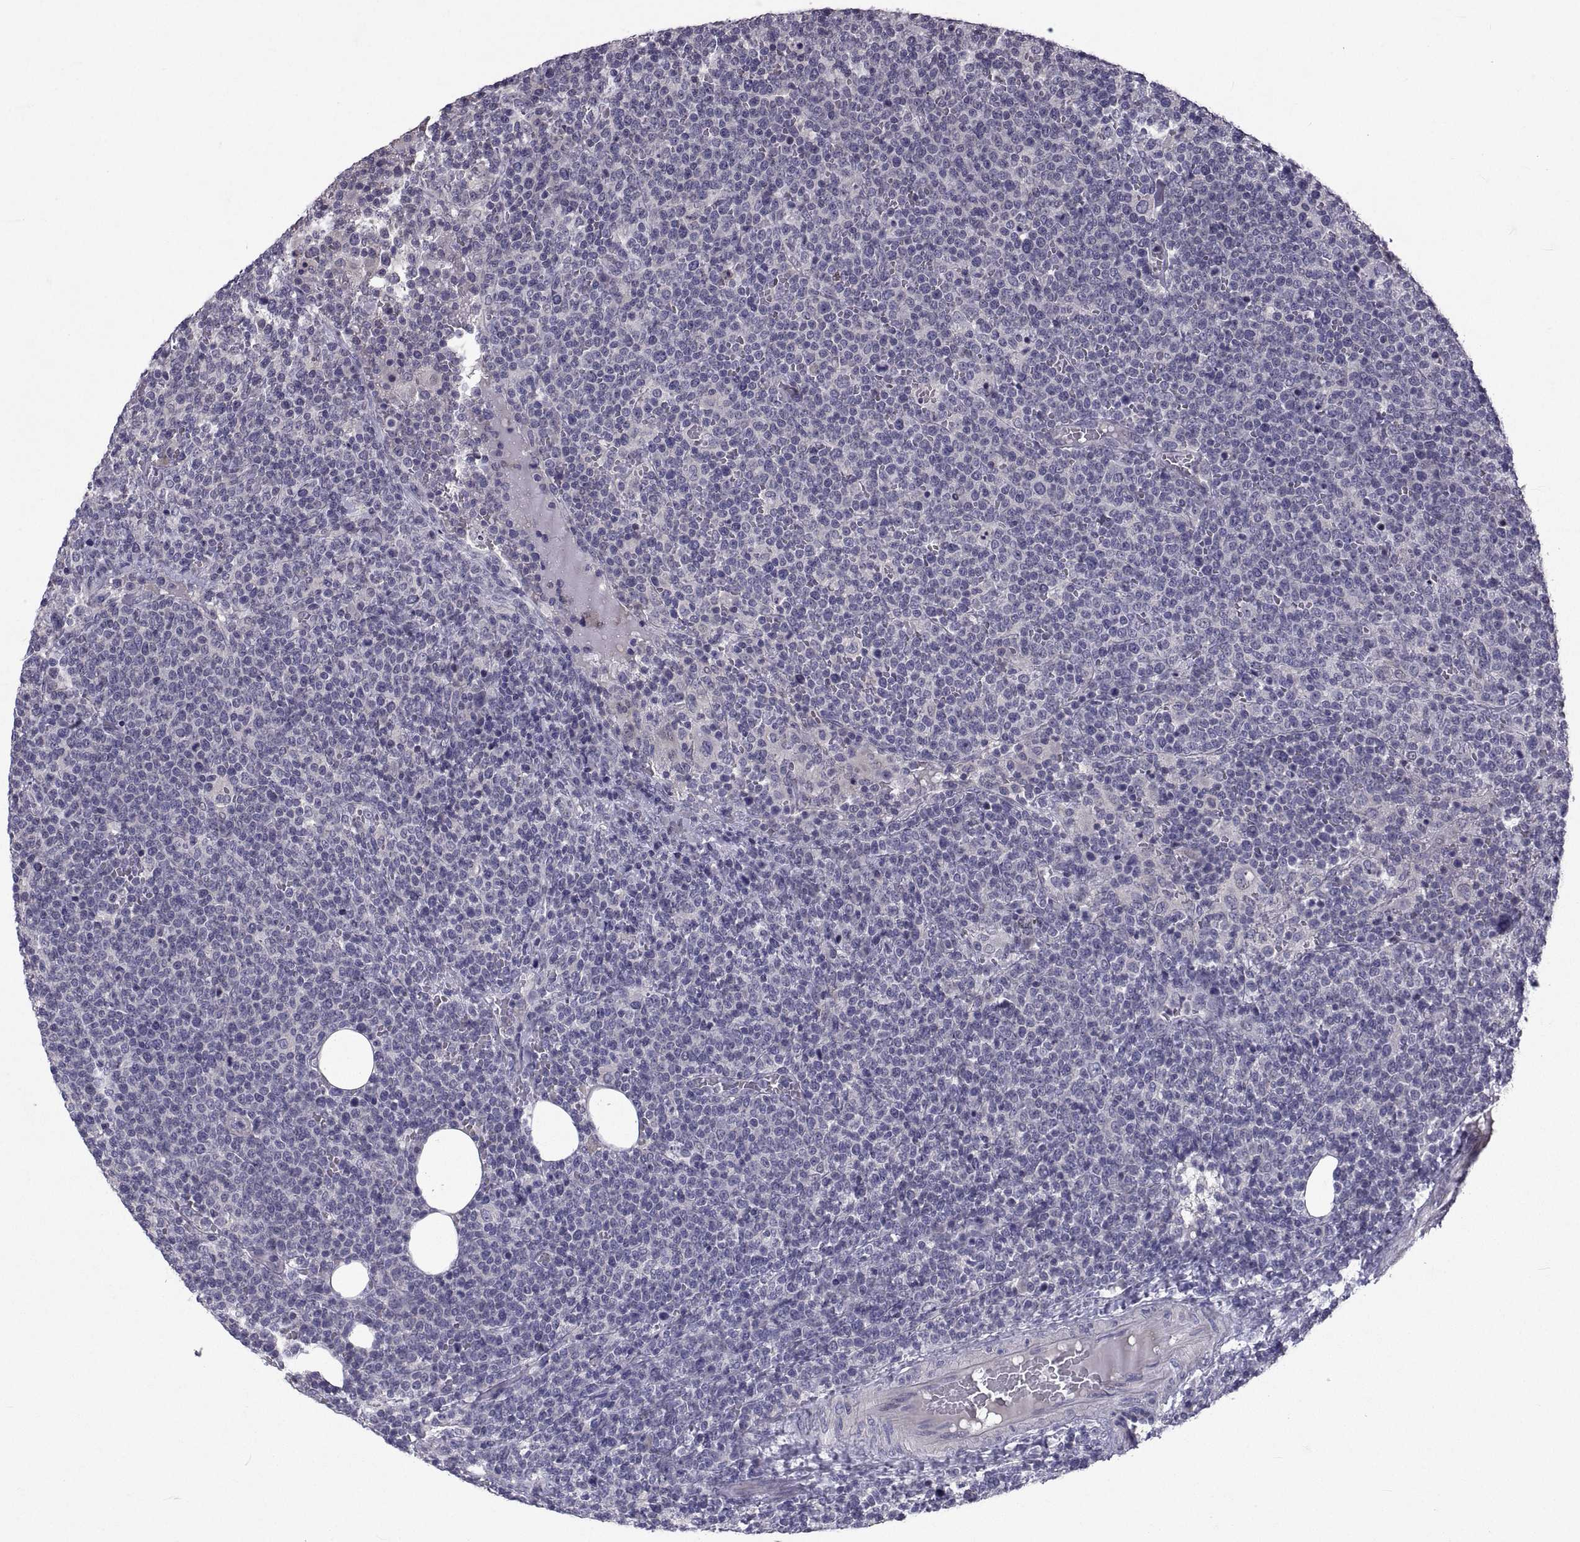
{"staining": {"intensity": "negative", "quantity": "none", "location": "none"}, "tissue": "lymphoma", "cell_type": "Tumor cells", "image_type": "cancer", "snomed": [{"axis": "morphology", "description": "Malignant lymphoma, non-Hodgkin's type, High grade"}, {"axis": "topography", "description": "Lymph node"}], "caption": "Immunohistochemistry histopathology image of high-grade malignant lymphoma, non-Hodgkin's type stained for a protein (brown), which exhibits no positivity in tumor cells.", "gene": "NPTX2", "patient": {"sex": "male", "age": 61}}